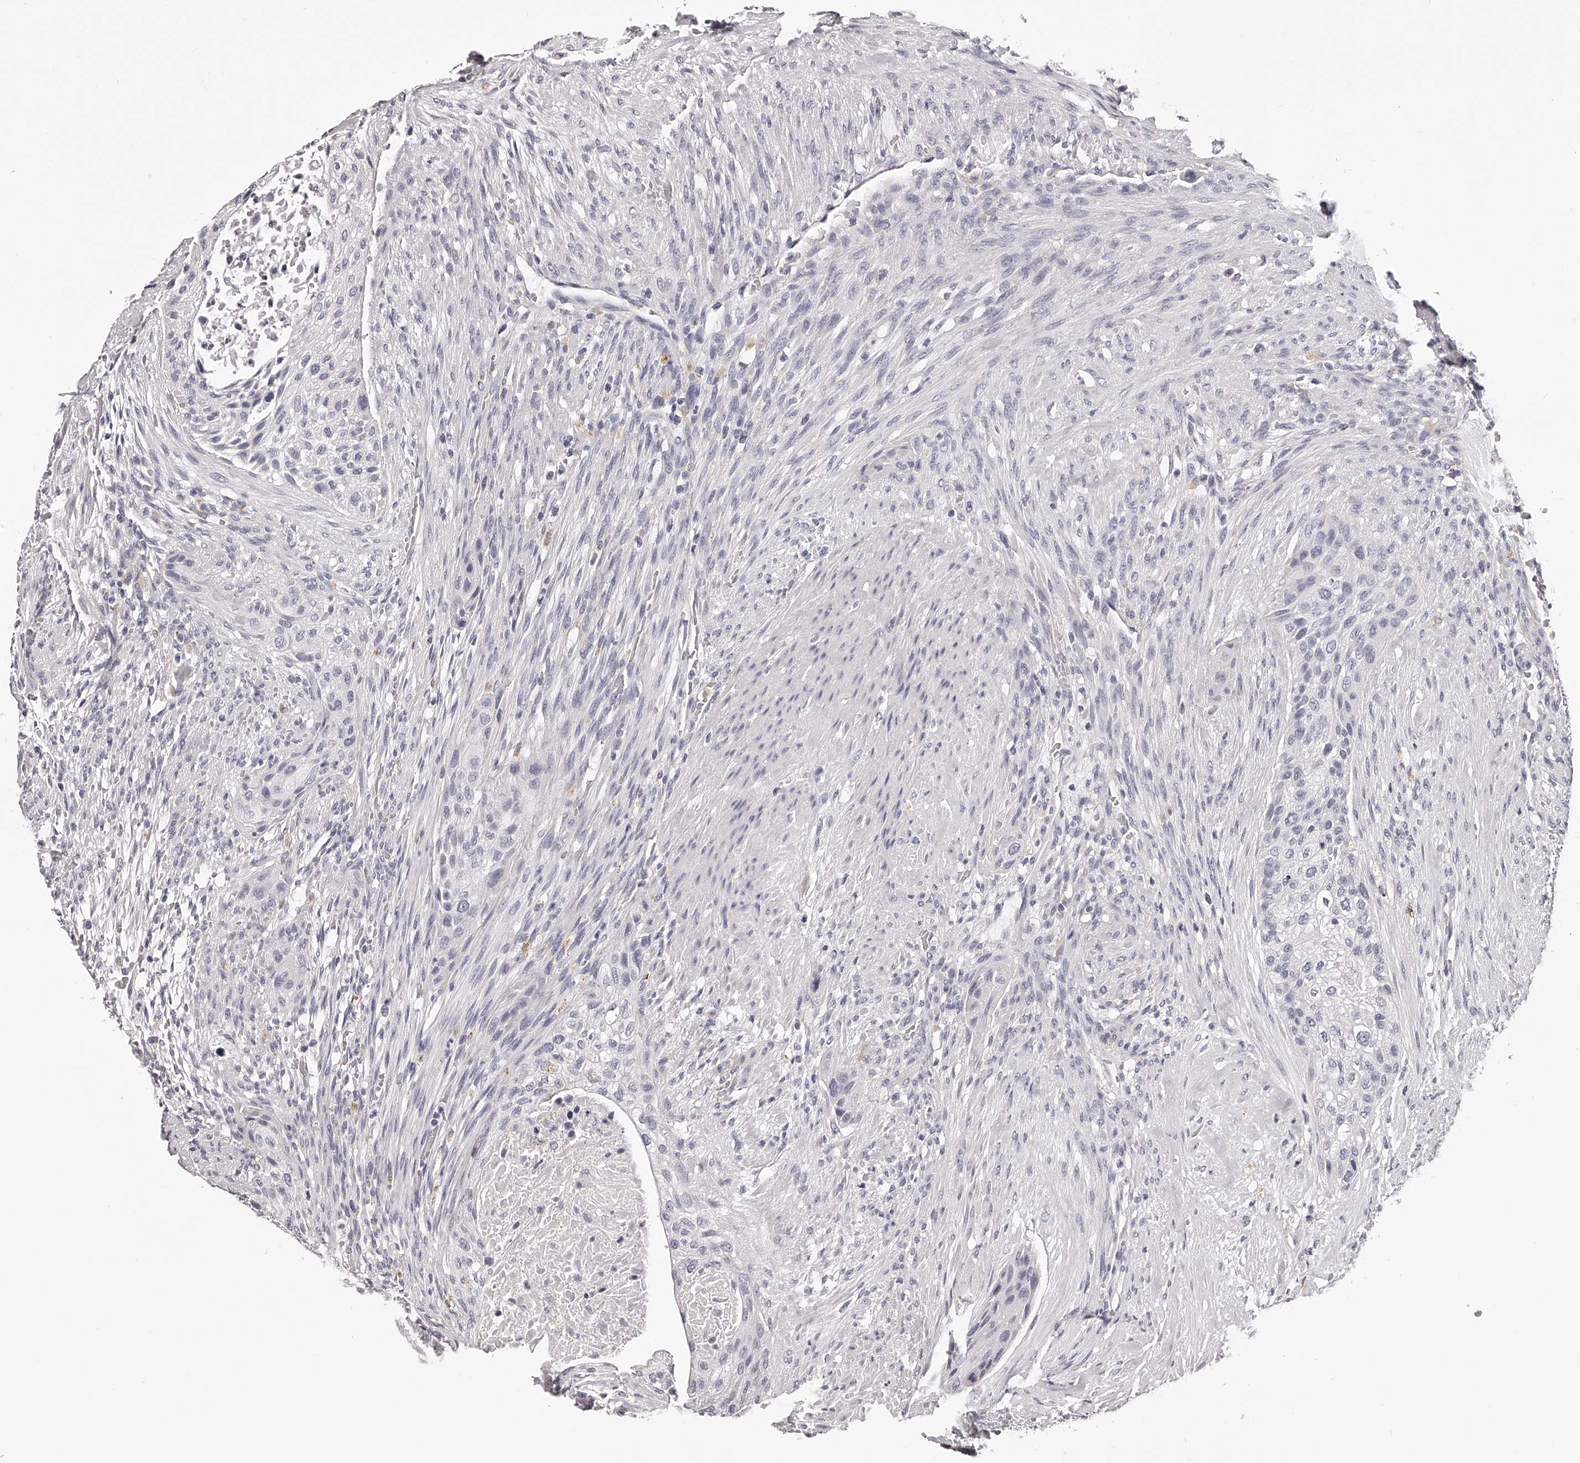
{"staining": {"intensity": "negative", "quantity": "none", "location": "none"}, "tissue": "urothelial cancer", "cell_type": "Tumor cells", "image_type": "cancer", "snomed": [{"axis": "morphology", "description": "Urothelial carcinoma, High grade"}, {"axis": "topography", "description": "Urinary bladder"}], "caption": "Histopathology image shows no significant protein positivity in tumor cells of urothelial carcinoma (high-grade). (DAB (3,3'-diaminobenzidine) IHC visualized using brightfield microscopy, high magnification).", "gene": "DMRT1", "patient": {"sex": "male", "age": 35}}